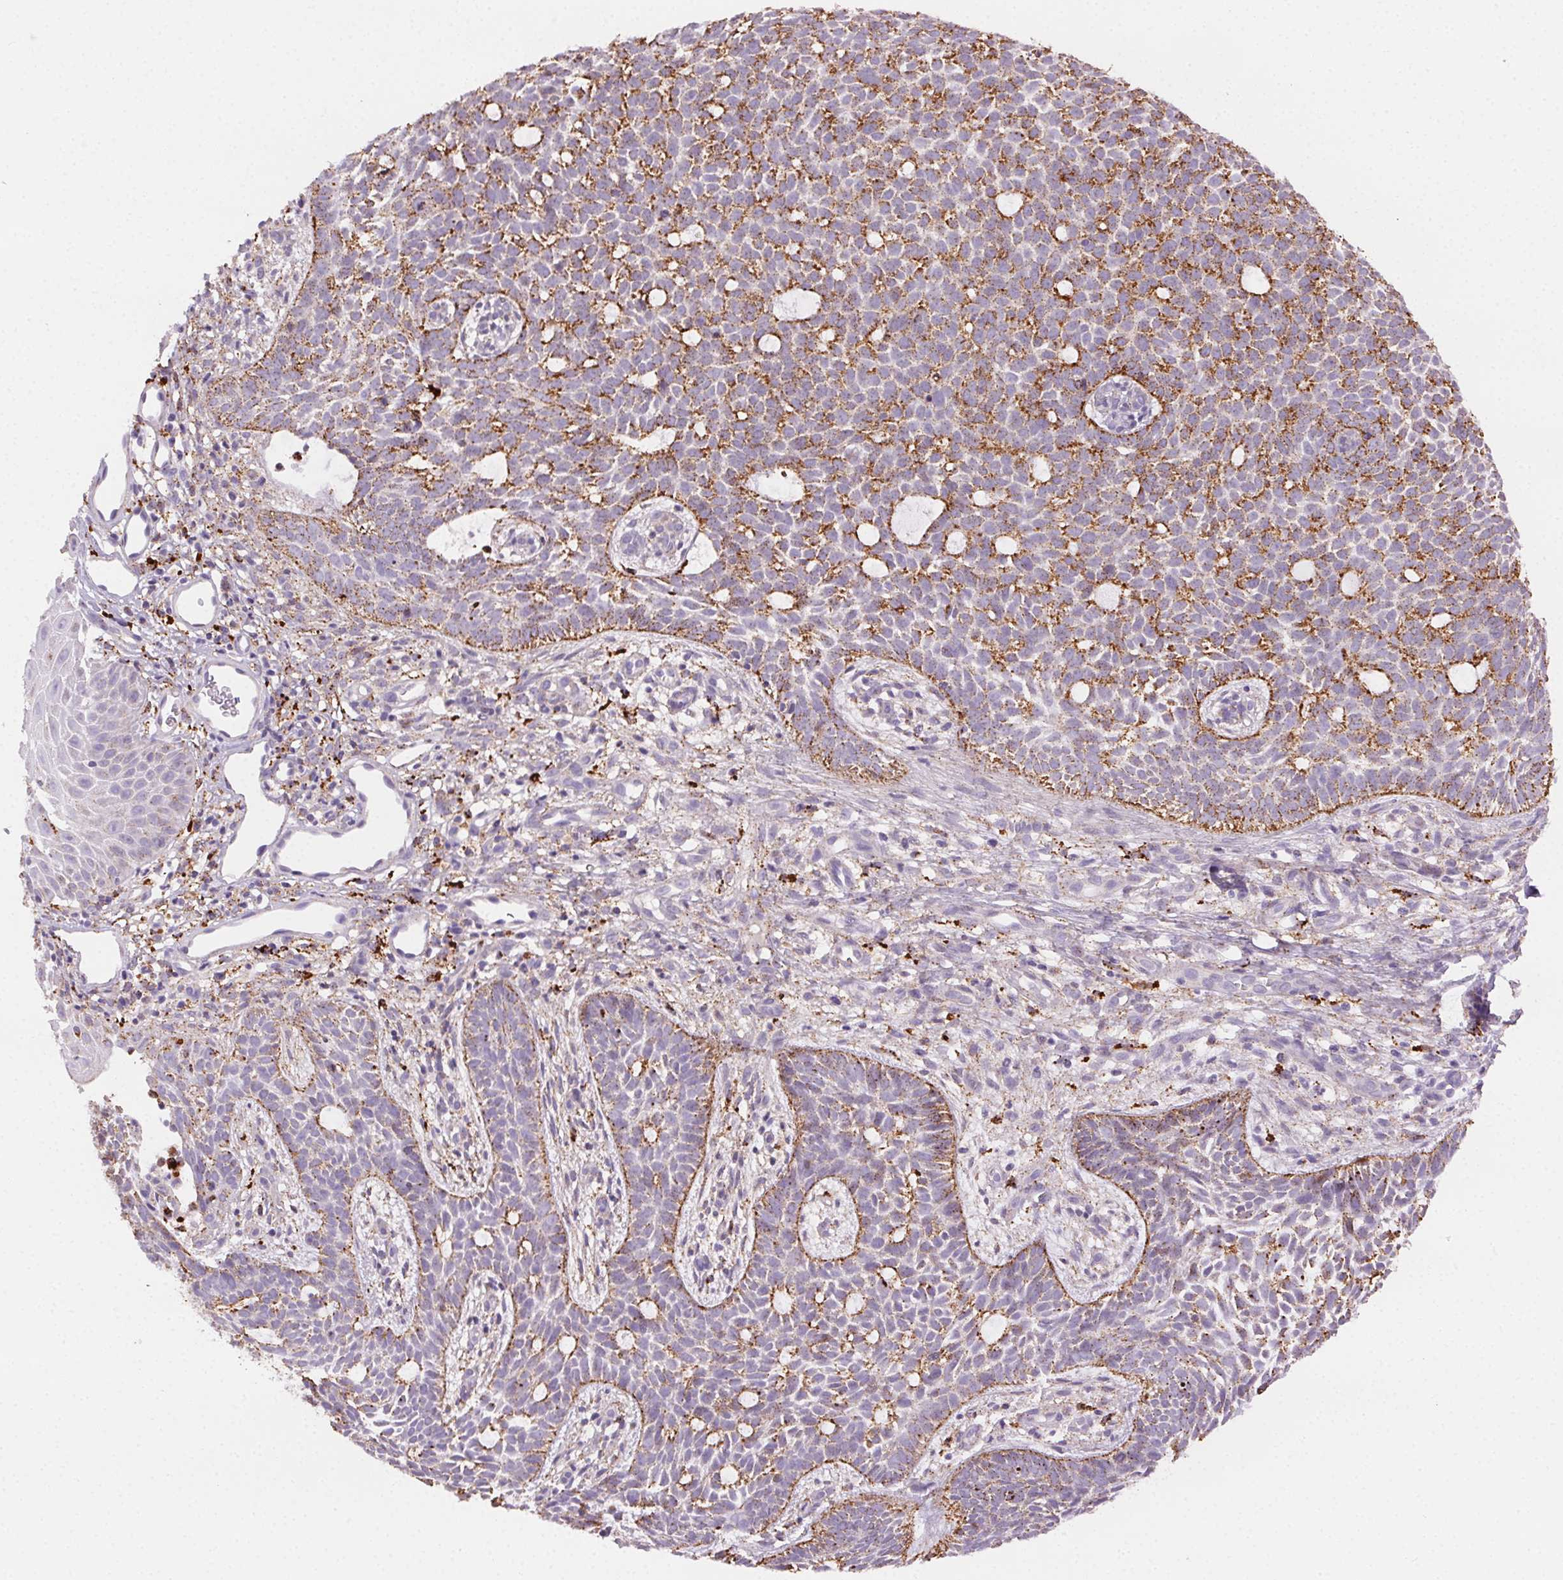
{"staining": {"intensity": "moderate", "quantity": "25%-75%", "location": "cytoplasmic/membranous"}, "tissue": "skin cancer", "cell_type": "Tumor cells", "image_type": "cancer", "snomed": [{"axis": "morphology", "description": "Basal cell carcinoma"}, {"axis": "topography", "description": "Skin"}], "caption": "Skin basal cell carcinoma stained with a brown dye shows moderate cytoplasmic/membranous positive staining in about 25%-75% of tumor cells.", "gene": "SCPEP1", "patient": {"sex": "male", "age": 59}}